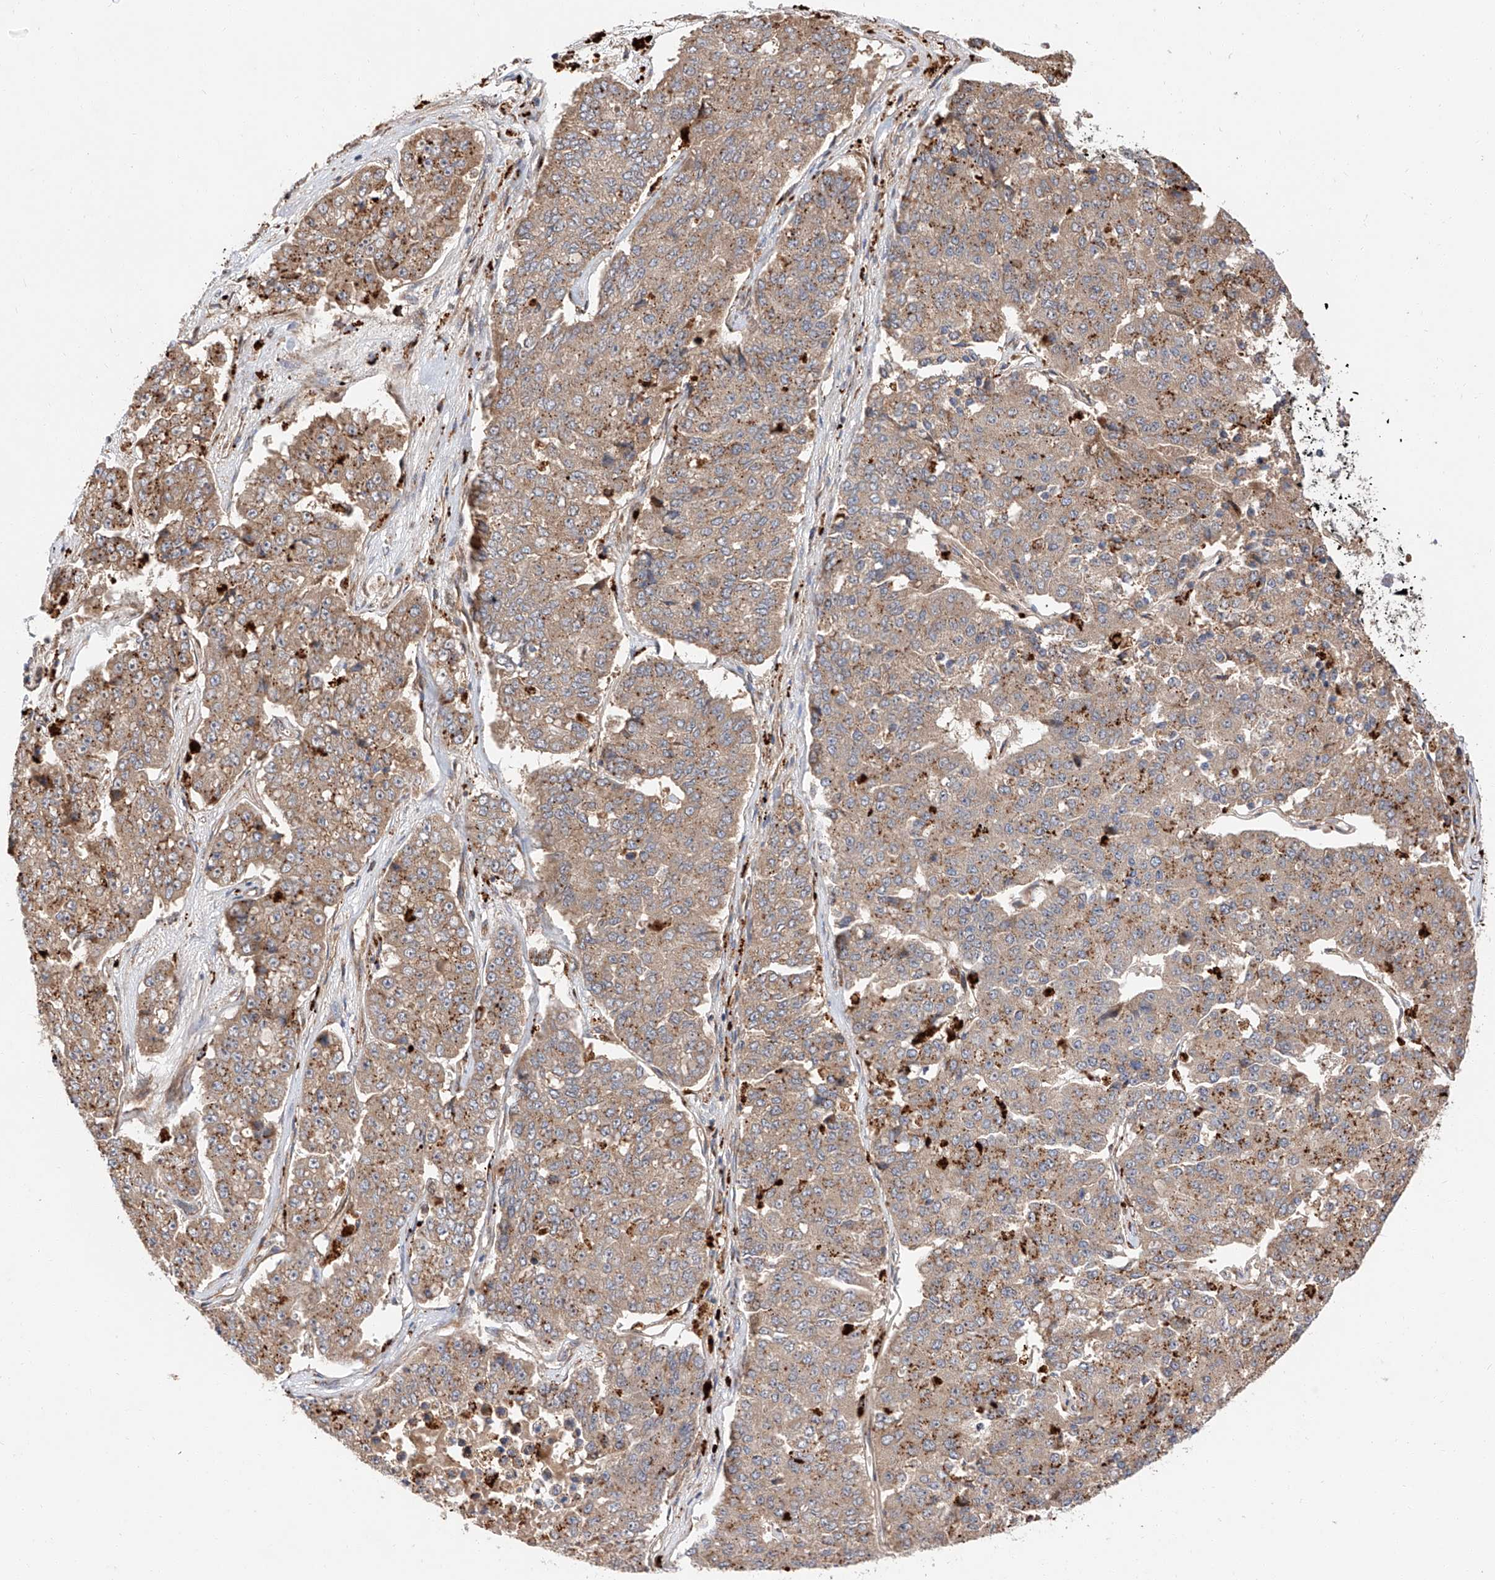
{"staining": {"intensity": "weak", "quantity": "25%-75%", "location": "cytoplasmic/membranous"}, "tissue": "pancreatic cancer", "cell_type": "Tumor cells", "image_type": "cancer", "snomed": [{"axis": "morphology", "description": "Adenocarcinoma, NOS"}, {"axis": "topography", "description": "Pancreas"}], "caption": "Brown immunohistochemical staining in human pancreatic cancer (adenocarcinoma) exhibits weak cytoplasmic/membranous expression in about 25%-75% of tumor cells.", "gene": "DIRAS3", "patient": {"sex": "male", "age": 50}}